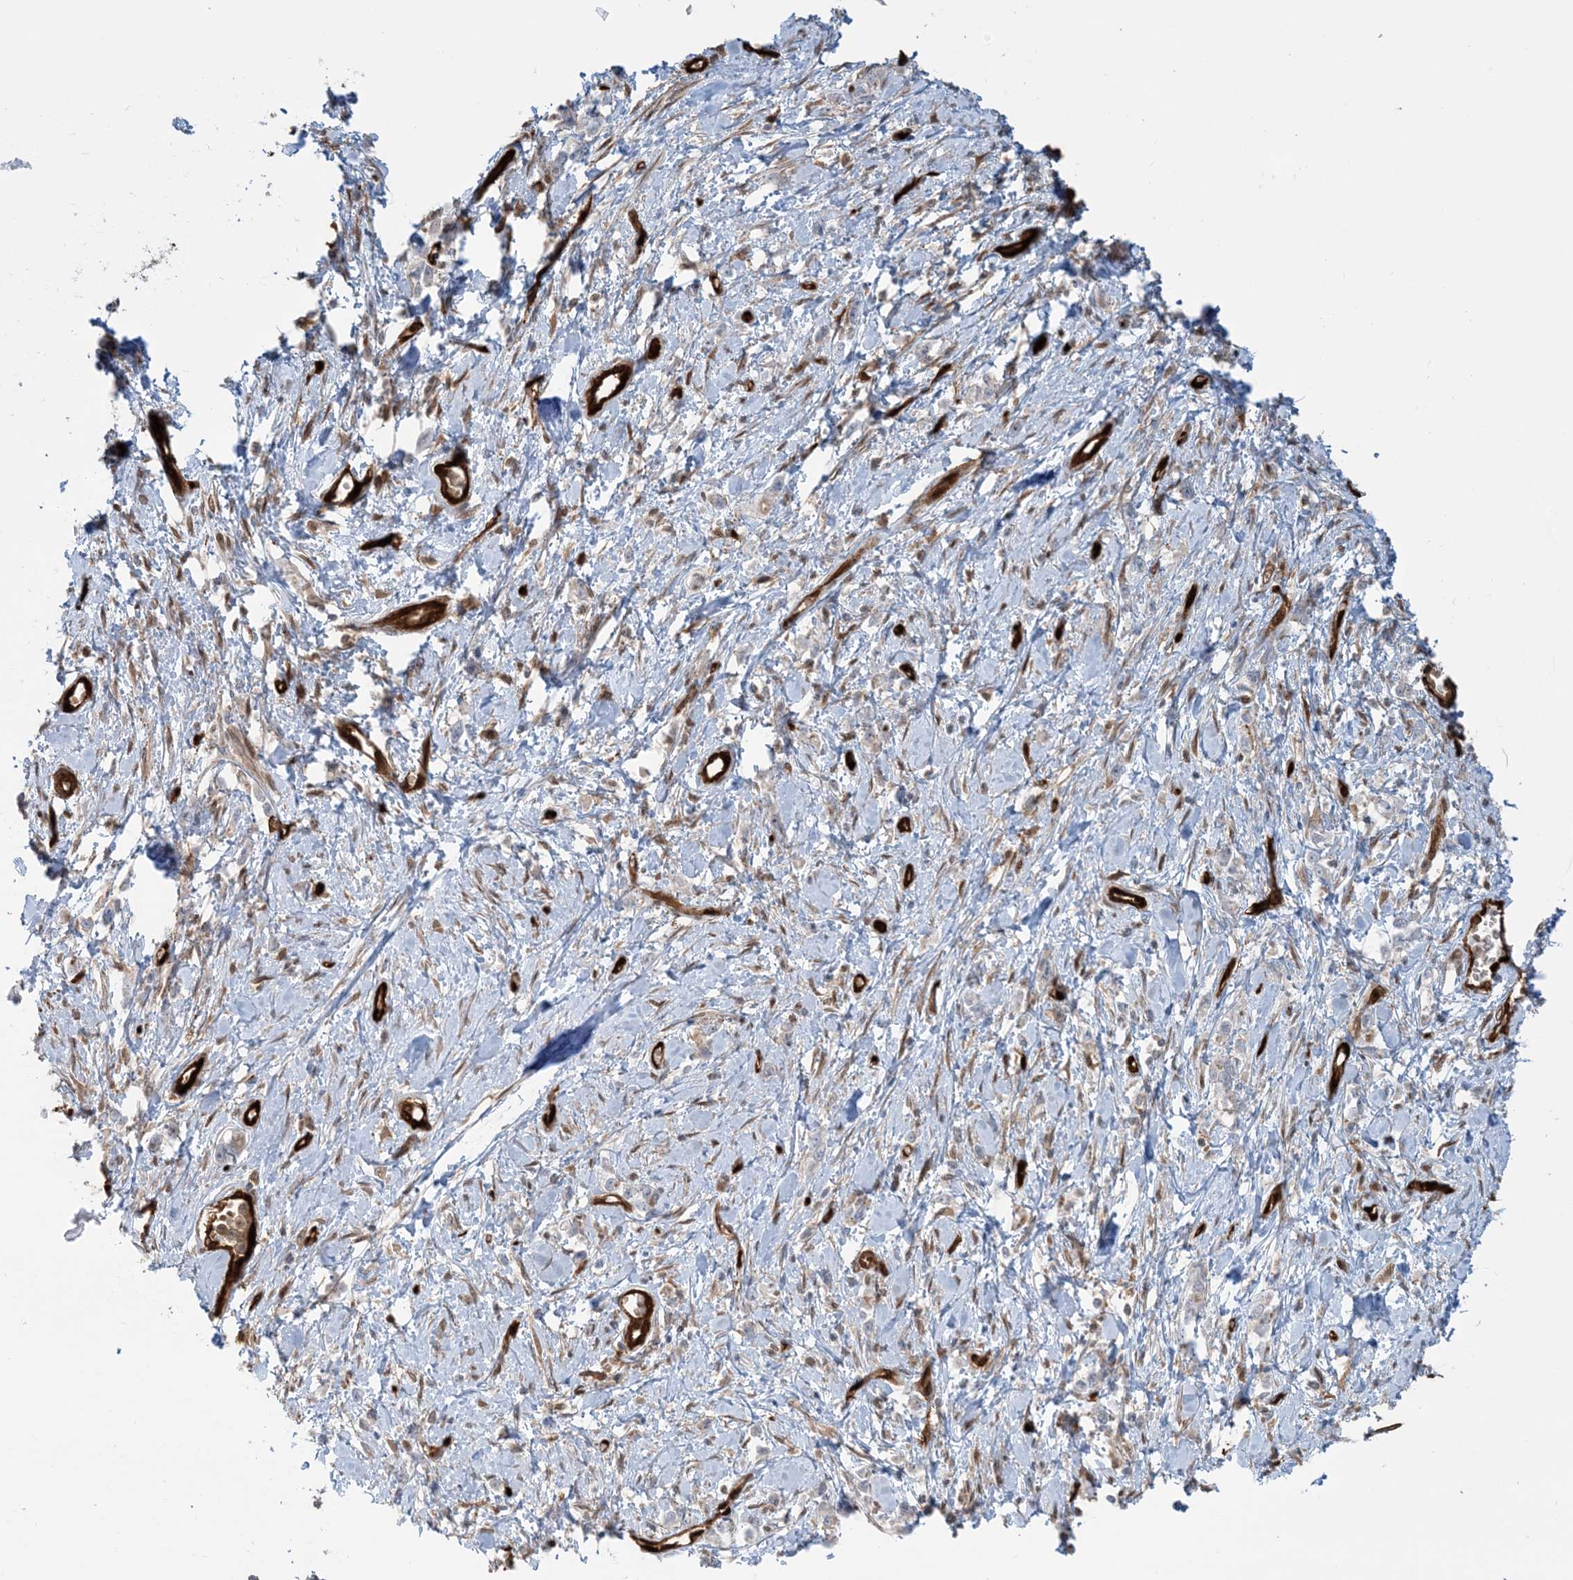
{"staining": {"intensity": "weak", "quantity": "<25%", "location": "cytoplasmic/membranous"}, "tissue": "stomach cancer", "cell_type": "Tumor cells", "image_type": "cancer", "snomed": [{"axis": "morphology", "description": "Adenocarcinoma, NOS"}, {"axis": "topography", "description": "Stomach"}], "caption": "High power microscopy image of an immunohistochemistry (IHC) photomicrograph of stomach cancer, revealing no significant positivity in tumor cells.", "gene": "PPM1F", "patient": {"sex": "female", "age": 76}}